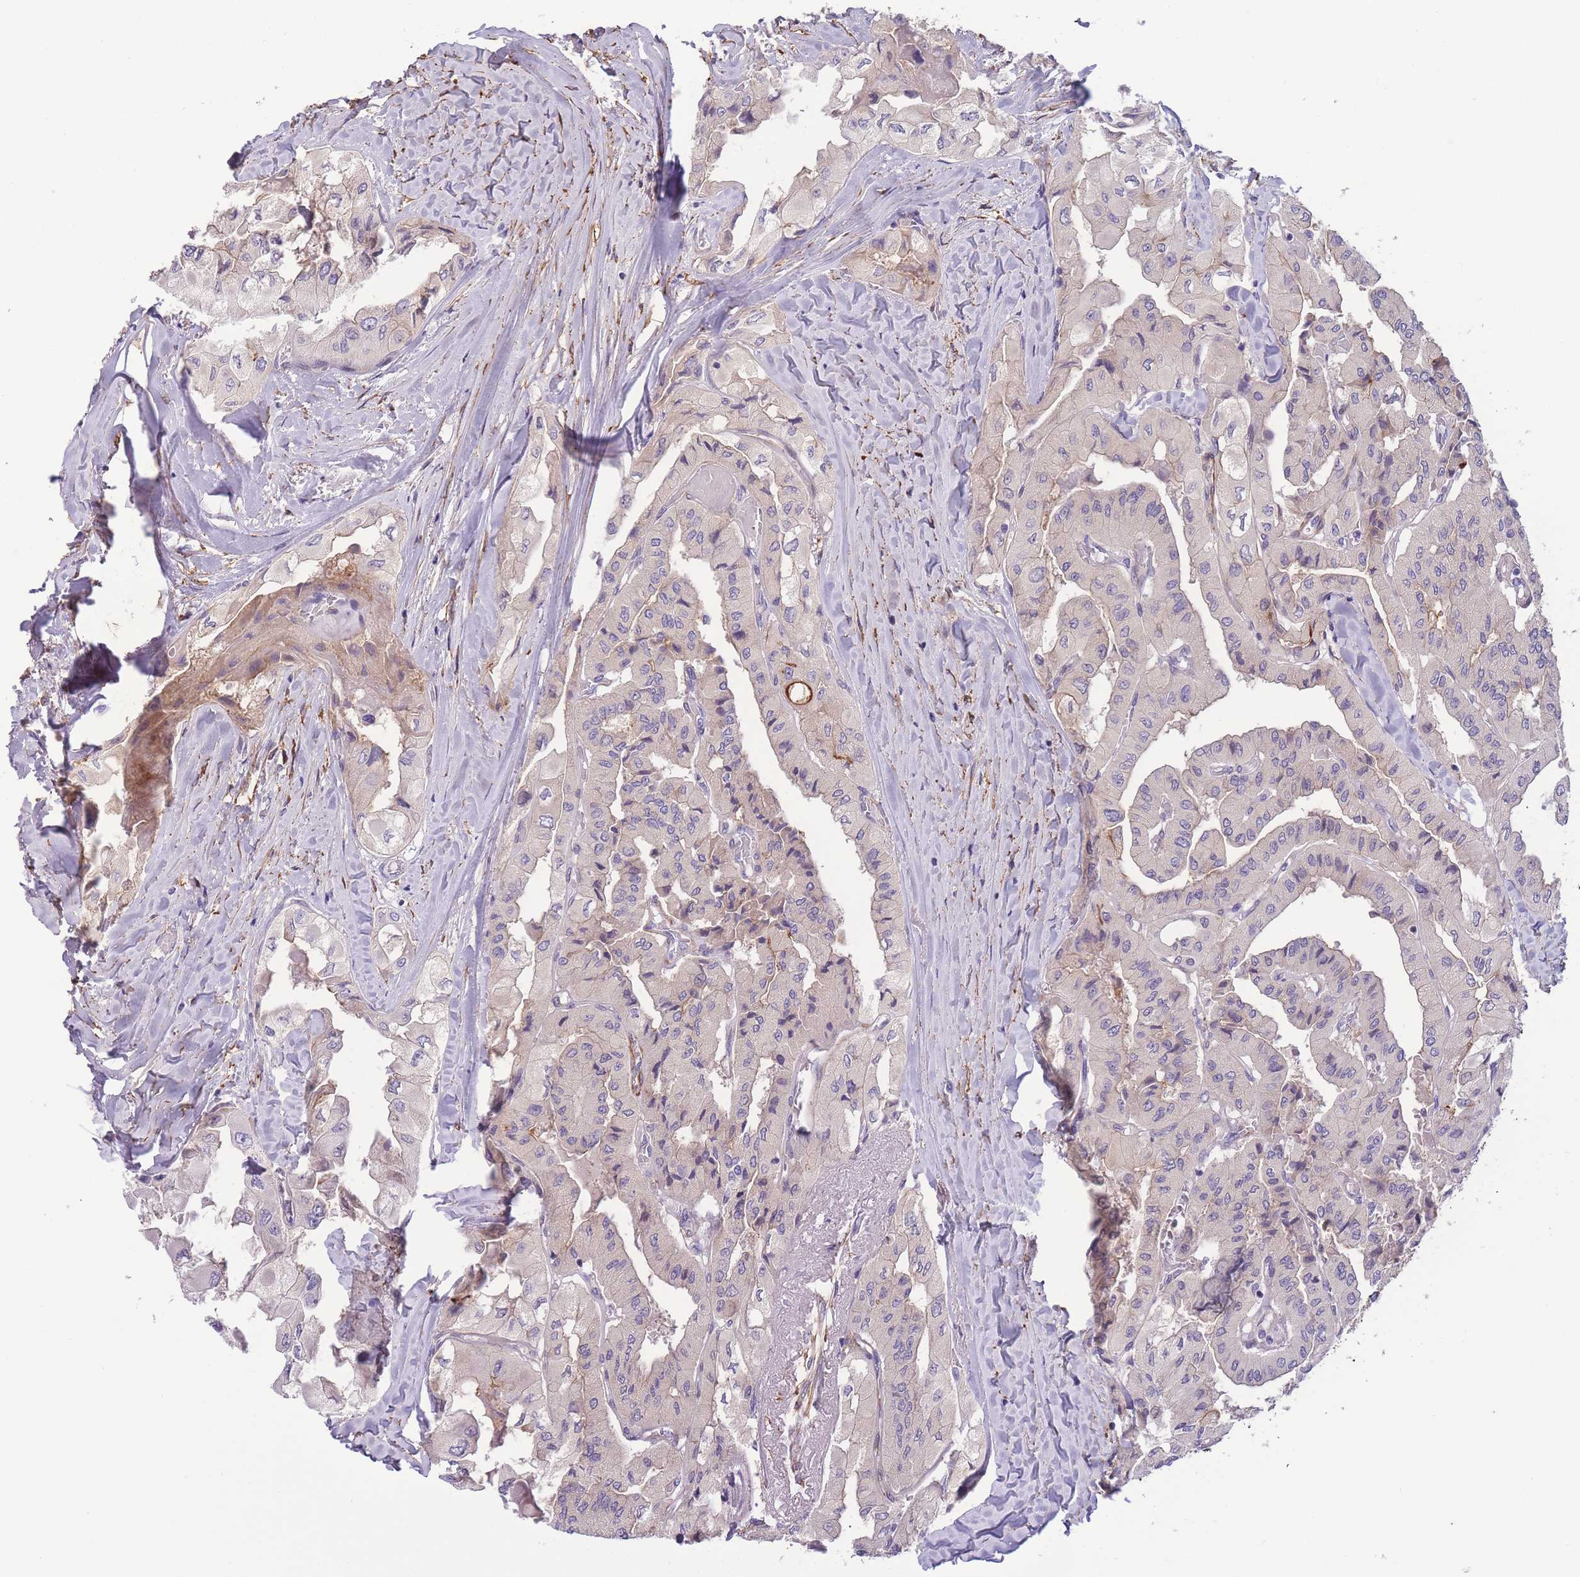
{"staining": {"intensity": "negative", "quantity": "none", "location": "none"}, "tissue": "thyroid cancer", "cell_type": "Tumor cells", "image_type": "cancer", "snomed": [{"axis": "morphology", "description": "Normal tissue, NOS"}, {"axis": "morphology", "description": "Papillary adenocarcinoma, NOS"}, {"axis": "topography", "description": "Thyroid gland"}], "caption": "This is a image of immunohistochemistry staining of thyroid cancer, which shows no positivity in tumor cells.", "gene": "FAM124A", "patient": {"sex": "female", "age": 59}}